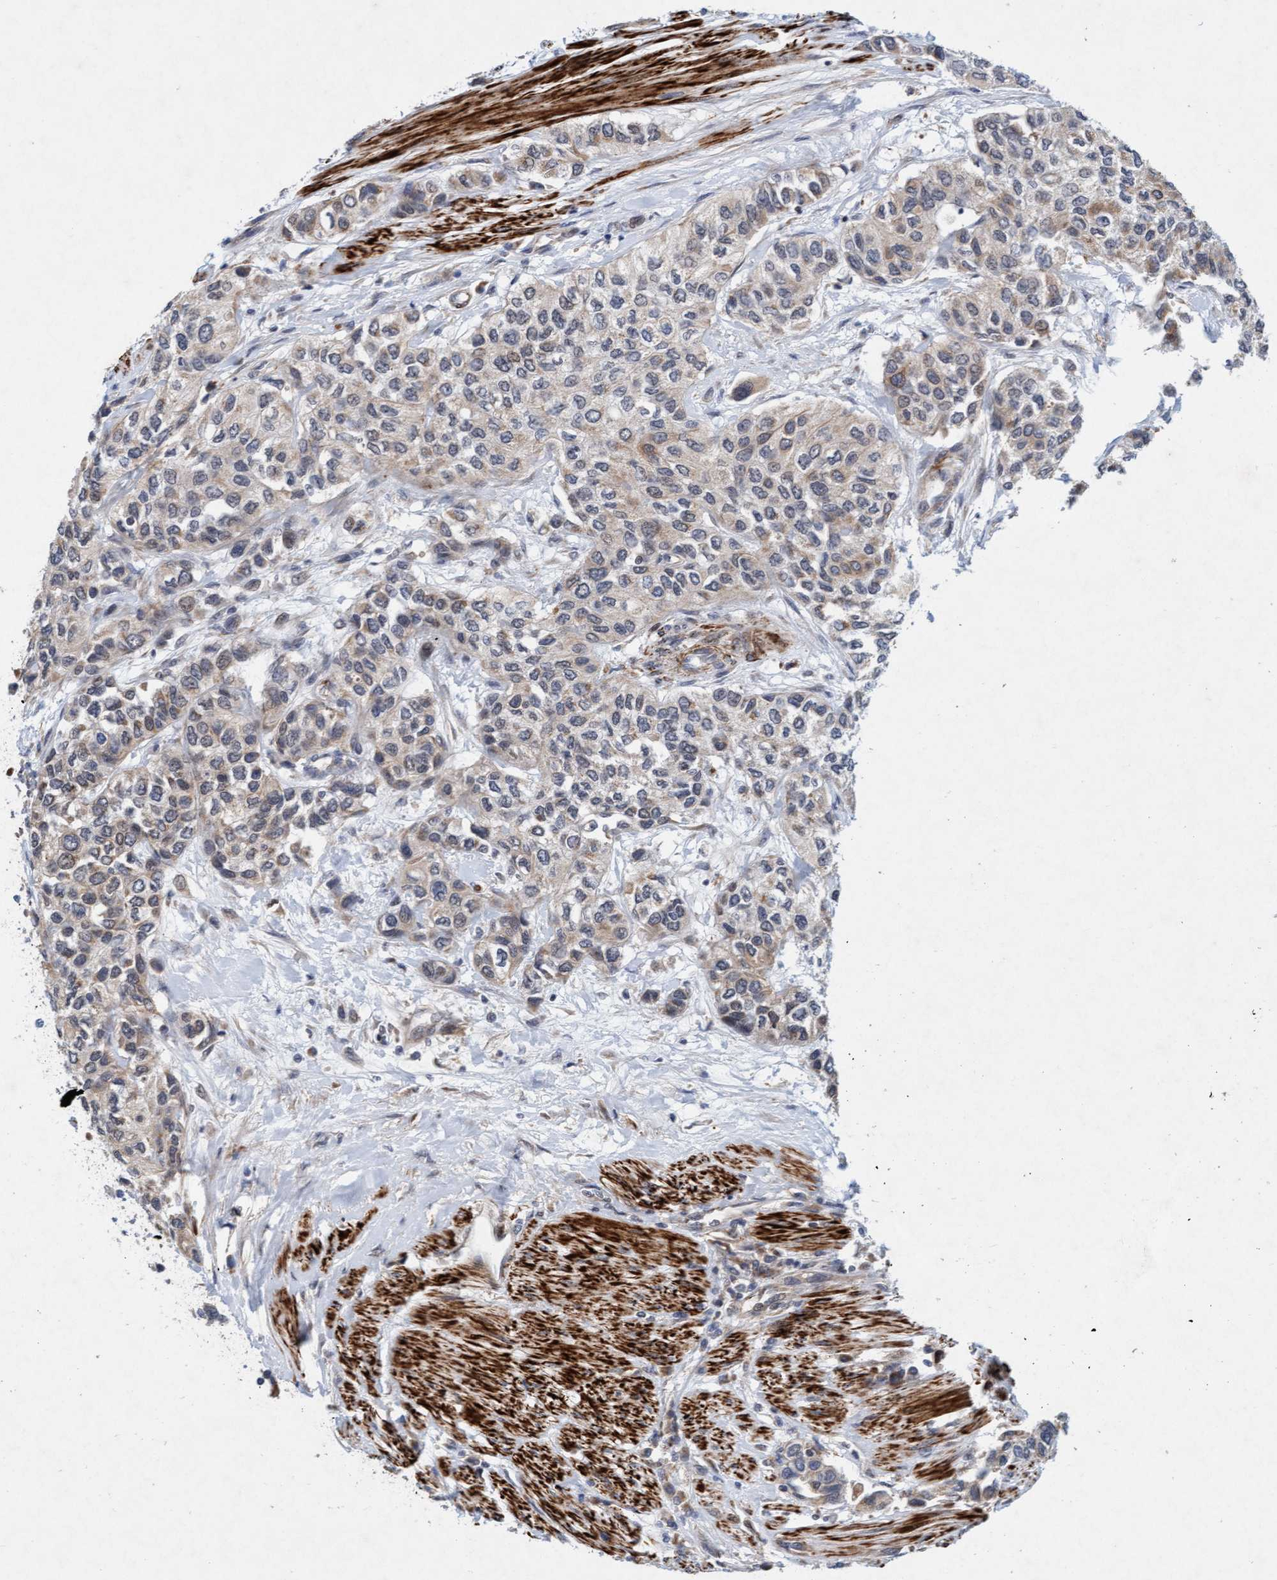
{"staining": {"intensity": "weak", "quantity": "<25%", "location": "cytoplasmic/membranous"}, "tissue": "urothelial cancer", "cell_type": "Tumor cells", "image_type": "cancer", "snomed": [{"axis": "morphology", "description": "Urothelial carcinoma, High grade"}, {"axis": "topography", "description": "Urinary bladder"}], "caption": "Immunohistochemistry photomicrograph of neoplastic tissue: human urothelial cancer stained with DAB shows no significant protein staining in tumor cells. (Stains: DAB (3,3'-diaminobenzidine) immunohistochemistry with hematoxylin counter stain, Microscopy: brightfield microscopy at high magnification).", "gene": "TMEM70", "patient": {"sex": "female", "age": 56}}